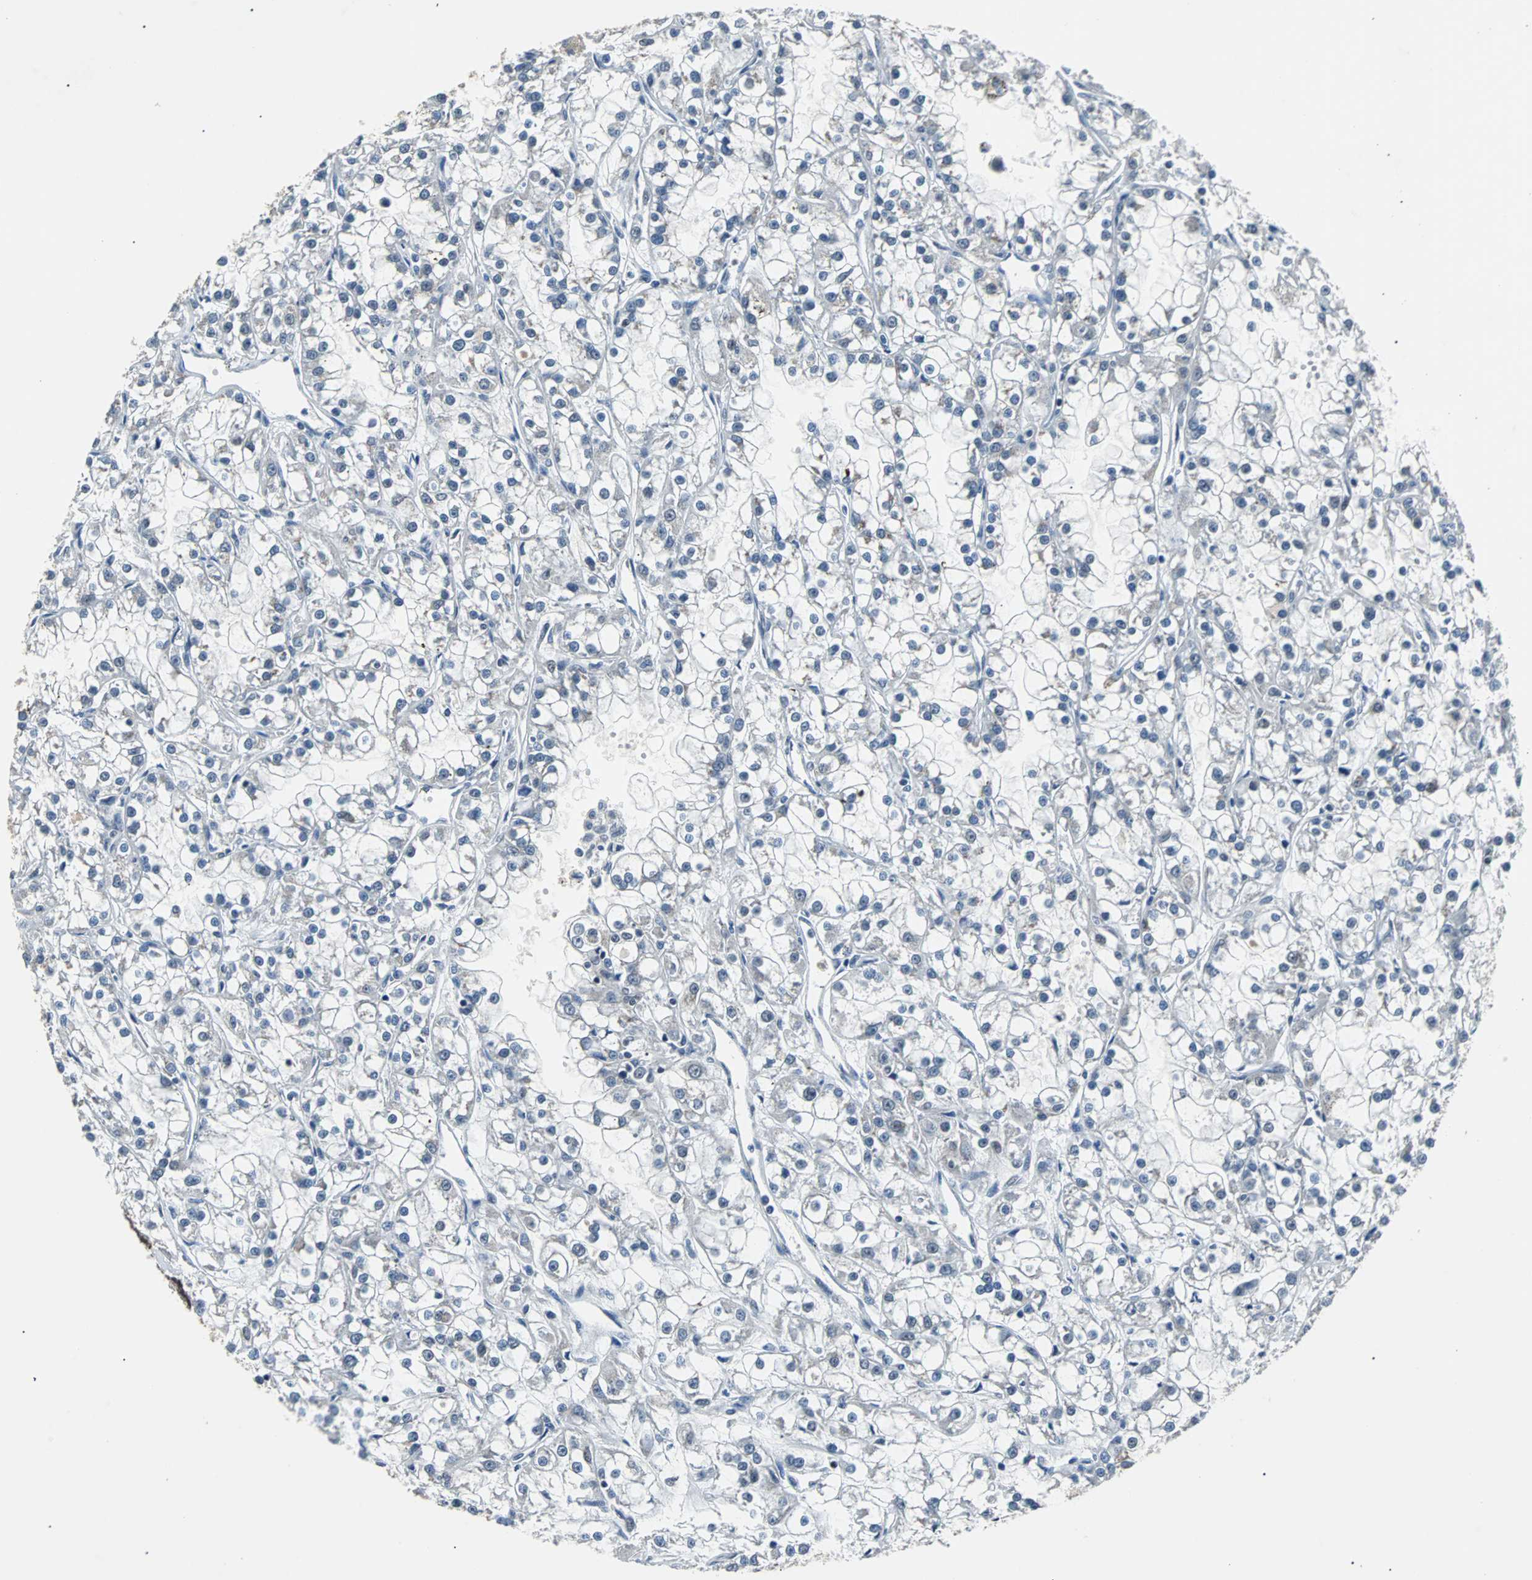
{"staining": {"intensity": "negative", "quantity": "none", "location": "none"}, "tissue": "renal cancer", "cell_type": "Tumor cells", "image_type": "cancer", "snomed": [{"axis": "morphology", "description": "Adenocarcinoma, NOS"}, {"axis": "topography", "description": "Kidney"}], "caption": "IHC micrograph of neoplastic tissue: renal cancer (adenocarcinoma) stained with DAB (3,3'-diaminobenzidine) demonstrates no significant protein positivity in tumor cells.", "gene": "USP28", "patient": {"sex": "female", "age": 52}}